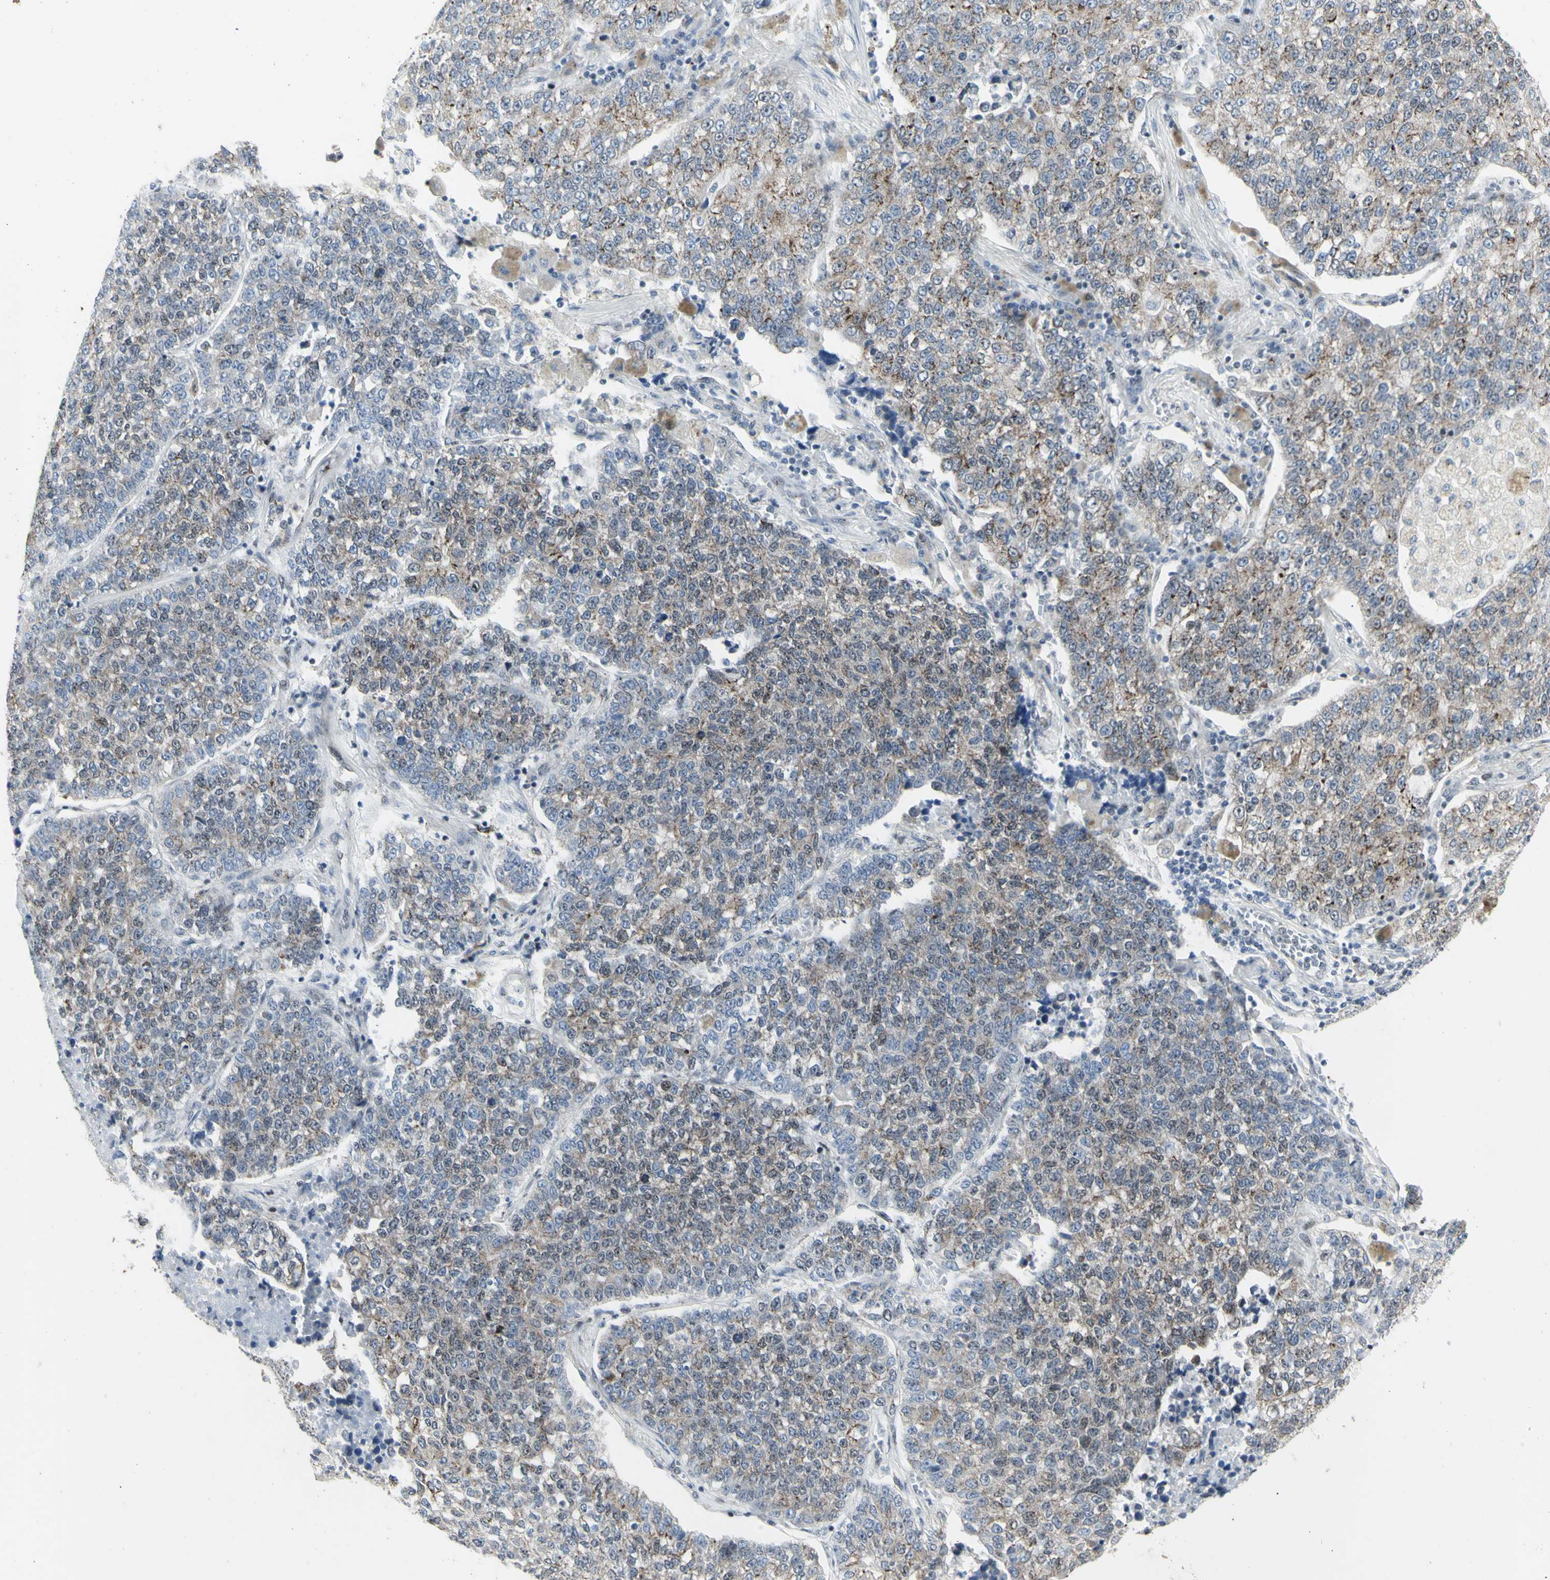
{"staining": {"intensity": "weak", "quantity": ">75%", "location": "cytoplasmic/membranous"}, "tissue": "lung cancer", "cell_type": "Tumor cells", "image_type": "cancer", "snomed": [{"axis": "morphology", "description": "Adenocarcinoma, NOS"}, {"axis": "topography", "description": "Lung"}], "caption": "Protein analysis of lung cancer tissue exhibits weak cytoplasmic/membranous expression in about >75% of tumor cells. (brown staining indicates protein expression, while blue staining denotes nuclei).", "gene": "DHRS7B", "patient": {"sex": "male", "age": 49}}